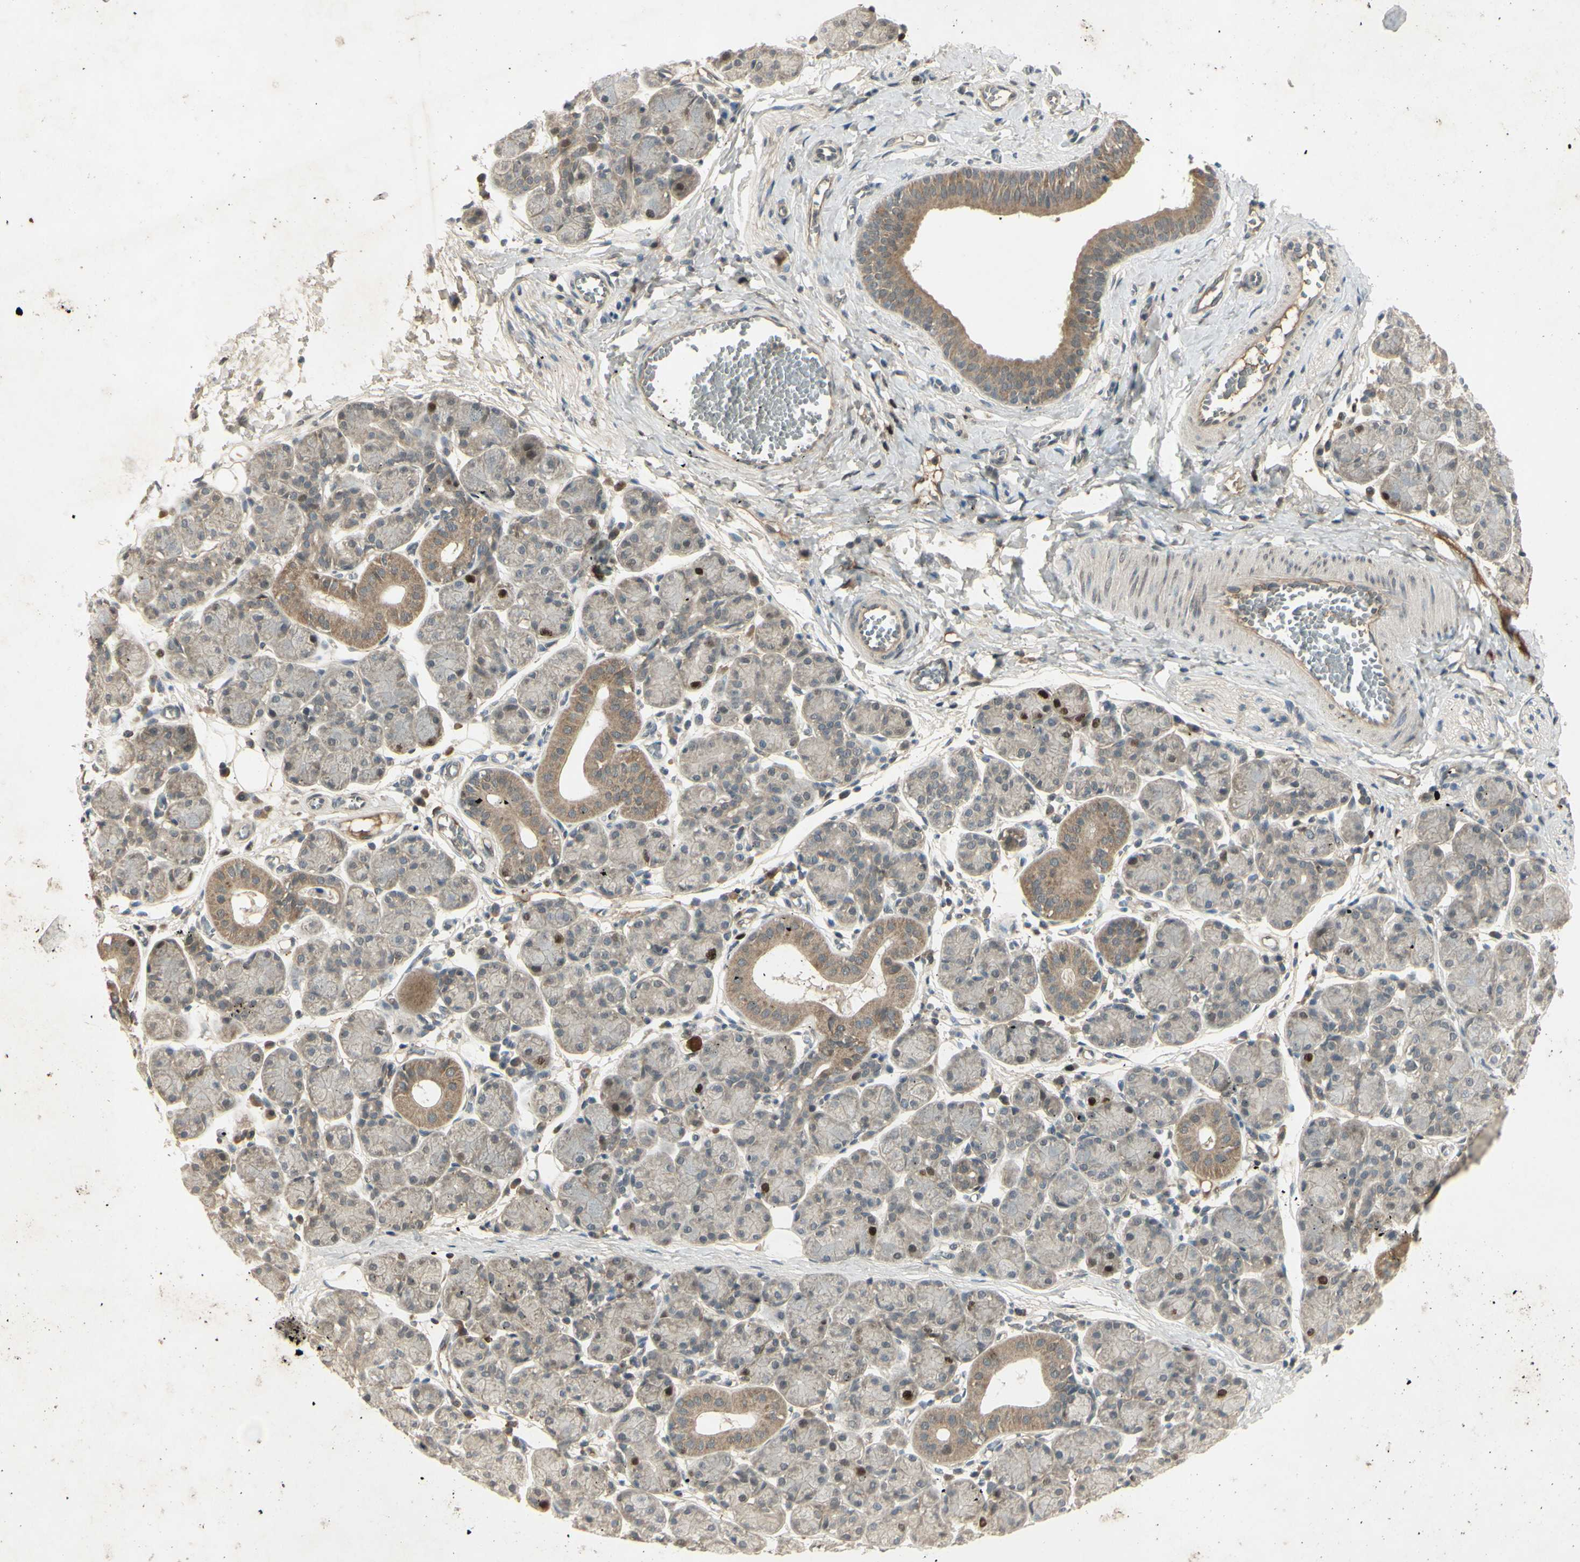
{"staining": {"intensity": "moderate", "quantity": "<25%", "location": "cytoplasmic/membranous"}, "tissue": "salivary gland", "cell_type": "Glandular cells", "image_type": "normal", "snomed": [{"axis": "morphology", "description": "Normal tissue, NOS"}, {"axis": "morphology", "description": "Inflammation, NOS"}, {"axis": "topography", "description": "Lymph node"}, {"axis": "topography", "description": "Salivary gland"}], "caption": "Glandular cells reveal moderate cytoplasmic/membranous expression in about <25% of cells in normal salivary gland. (brown staining indicates protein expression, while blue staining denotes nuclei).", "gene": "RAD18", "patient": {"sex": "male", "age": 3}}